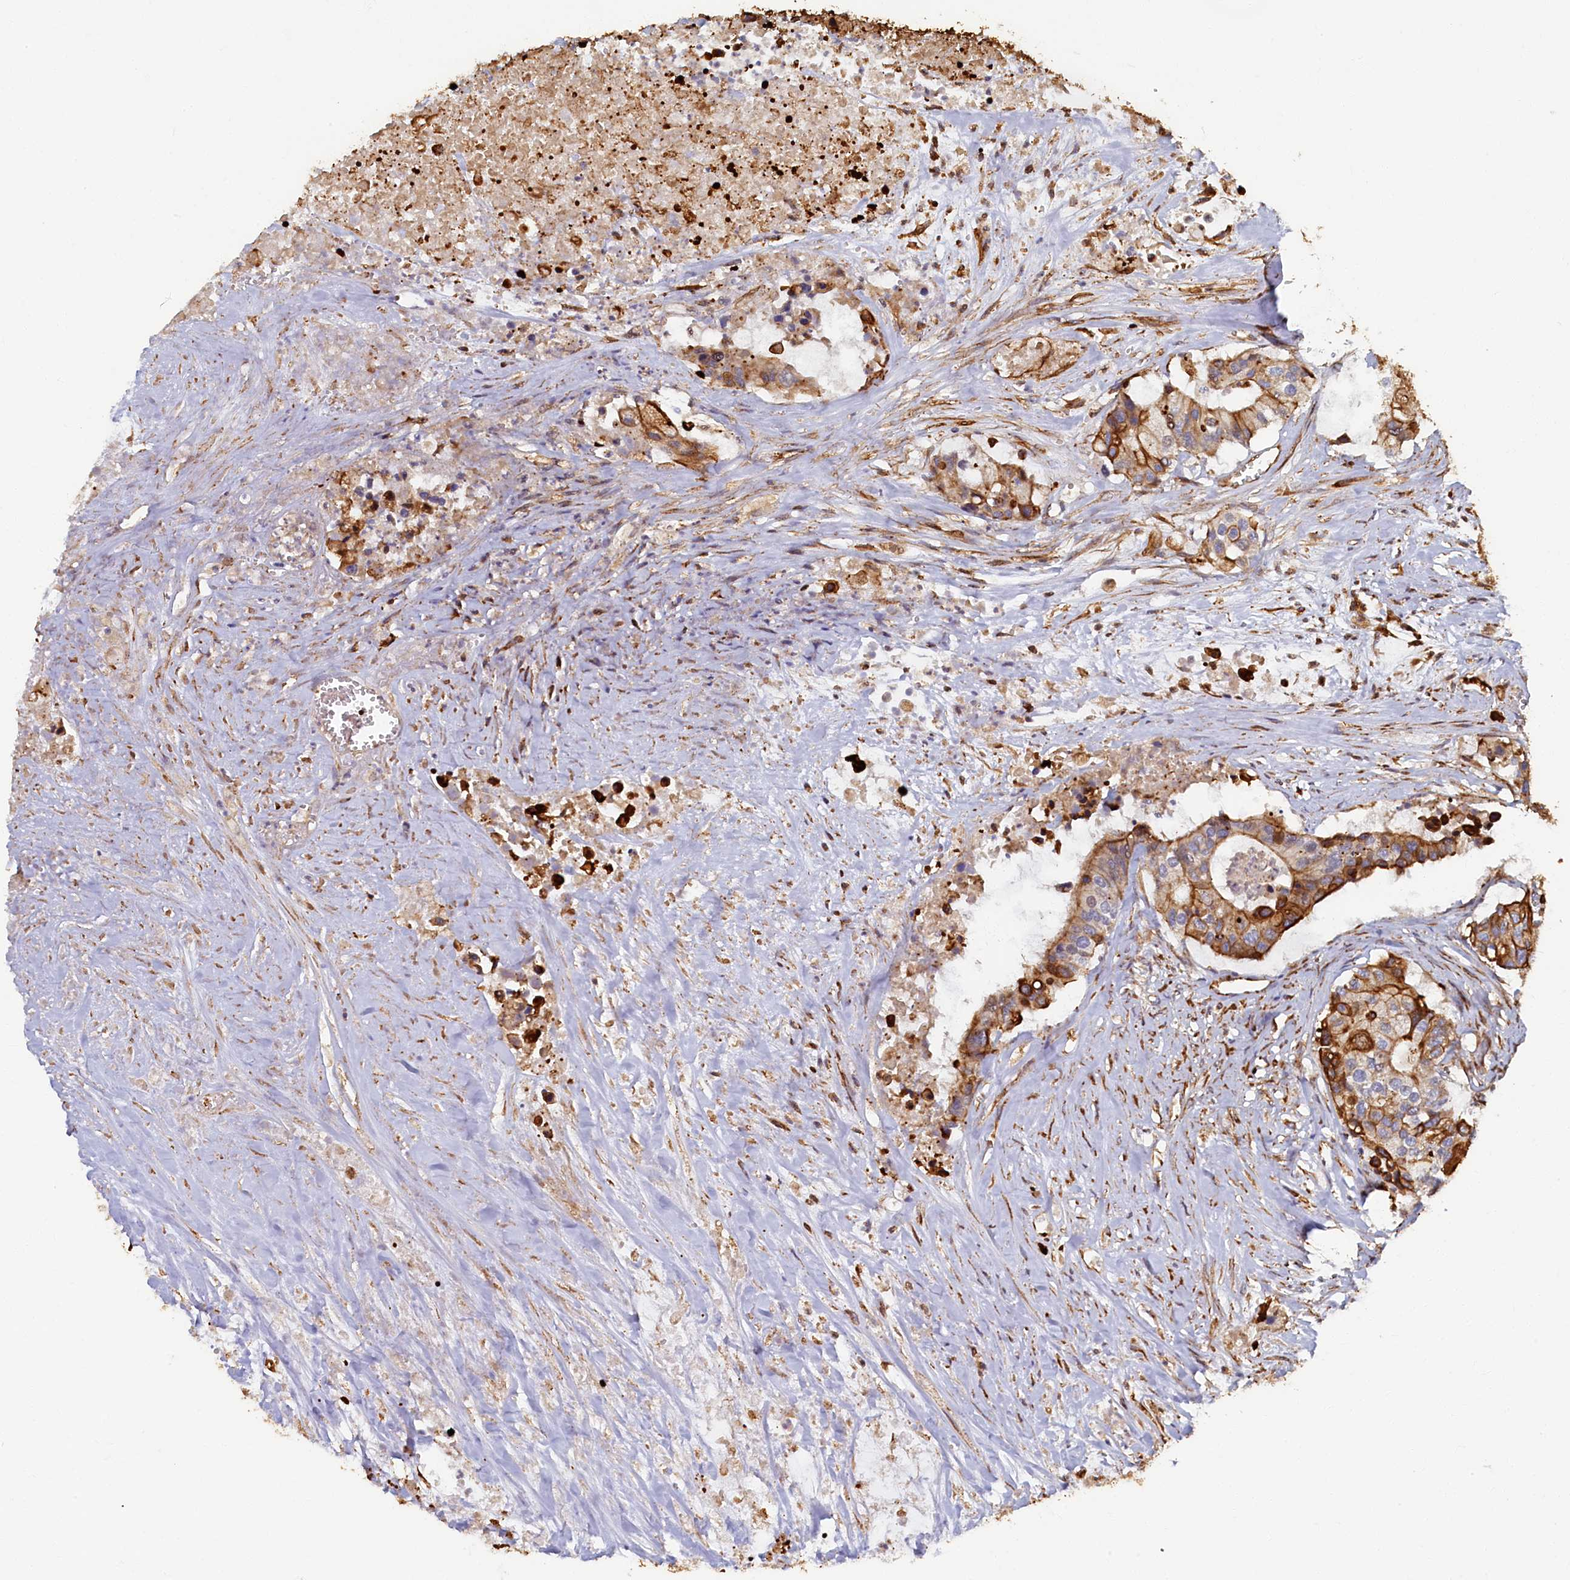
{"staining": {"intensity": "strong", "quantity": "25%-75%", "location": "cytoplasmic/membranous"}, "tissue": "colorectal cancer", "cell_type": "Tumor cells", "image_type": "cancer", "snomed": [{"axis": "morphology", "description": "Adenocarcinoma, NOS"}, {"axis": "topography", "description": "Colon"}], "caption": "Colorectal cancer (adenocarcinoma) stained with DAB (3,3'-diaminobenzidine) immunohistochemistry reveals high levels of strong cytoplasmic/membranous staining in approximately 25%-75% of tumor cells.", "gene": "LRRC57", "patient": {"sex": "male", "age": 77}}